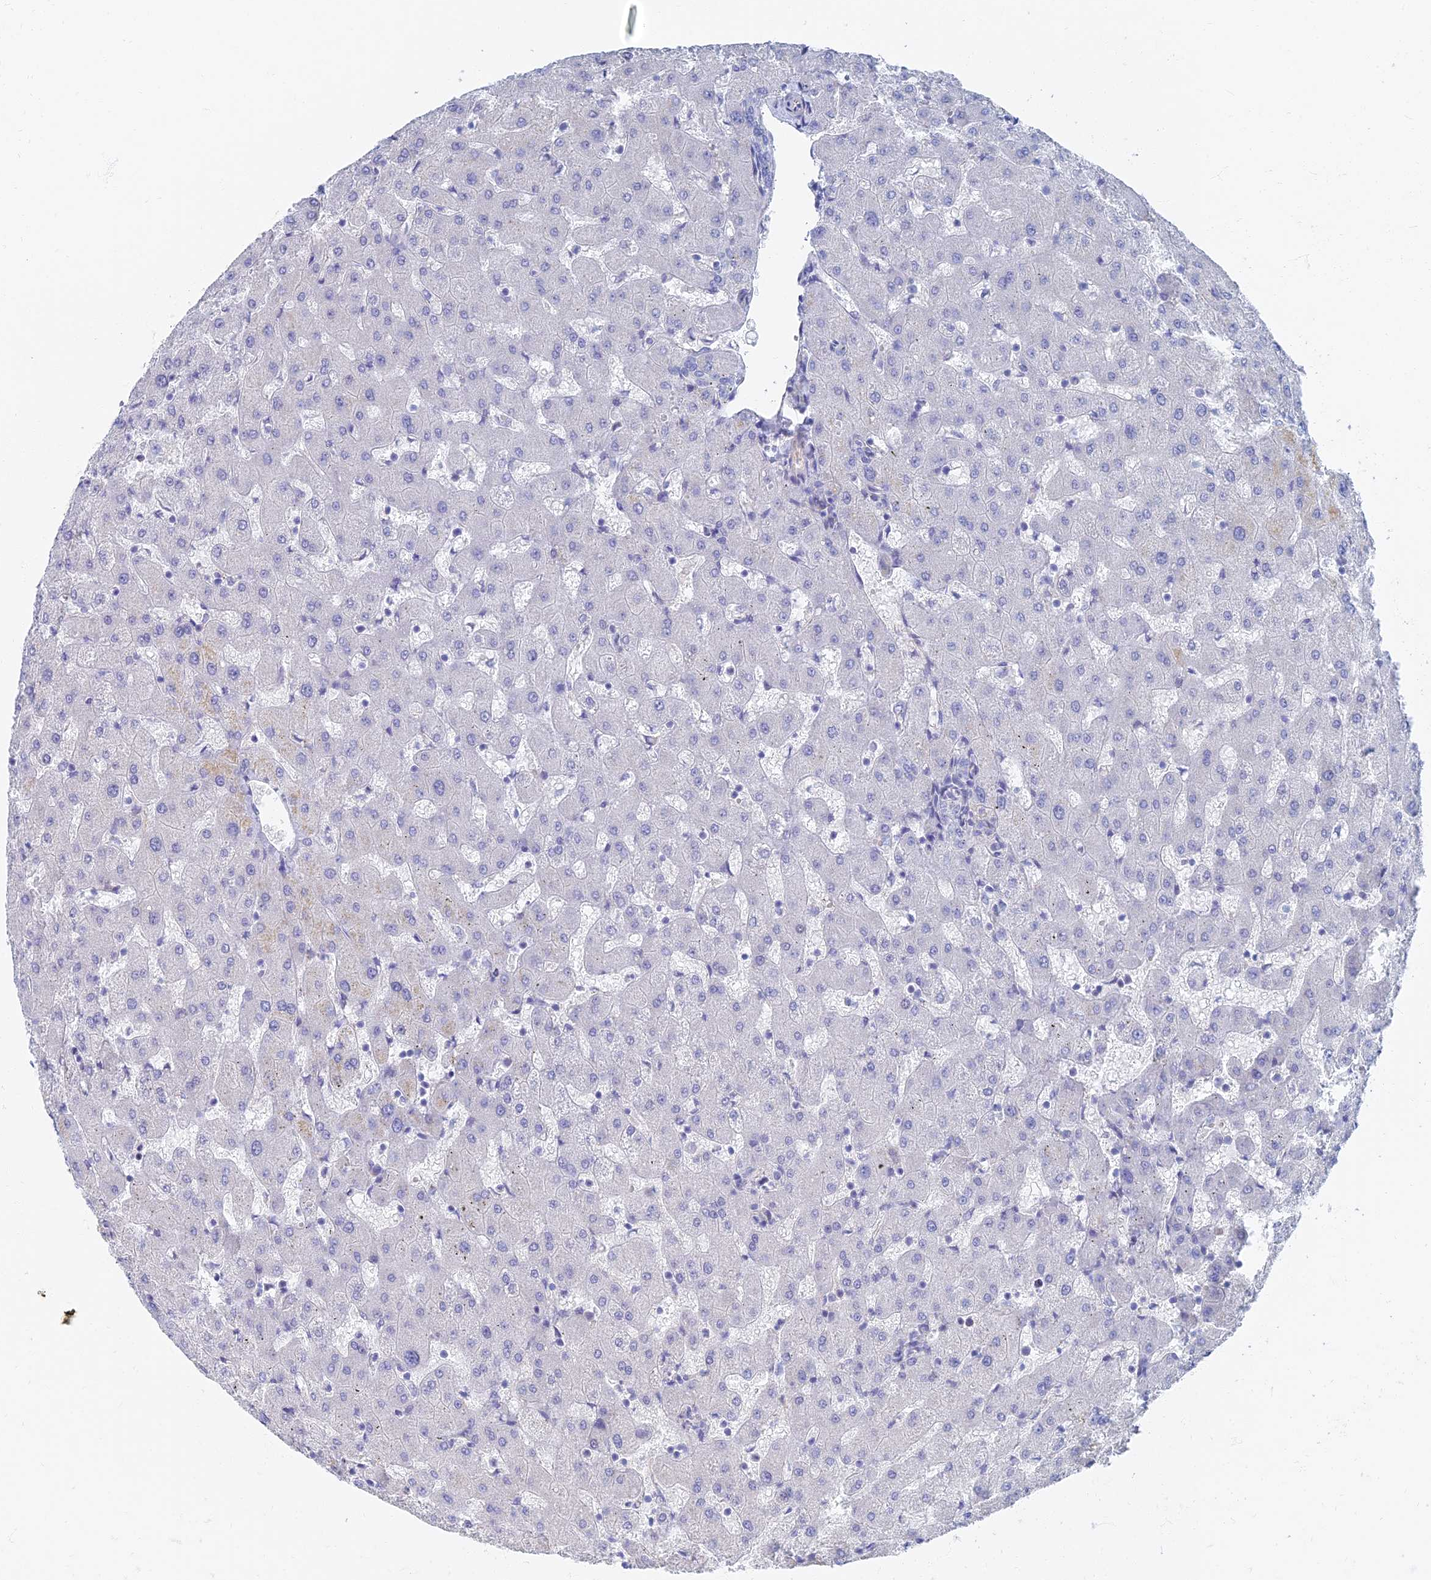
{"staining": {"intensity": "negative", "quantity": "none", "location": "none"}, "tissue": "liver", "cell_type": "Cholangiocytes", "image_type": "normal", "snomed": [{"axis": "morphology", "description": "Normal tissue, NOS"}, {"axis": "topography", "description": "Liver"}], "caption": "Immunohistochemical staining of normal liver reveals no significant positivity in cholangiocytes. (Immunohistochemistry (ihc), brightfield microscopy, high magnification).", "gene": "RMC1", "patient": {"sex": "female", "age": 63}}